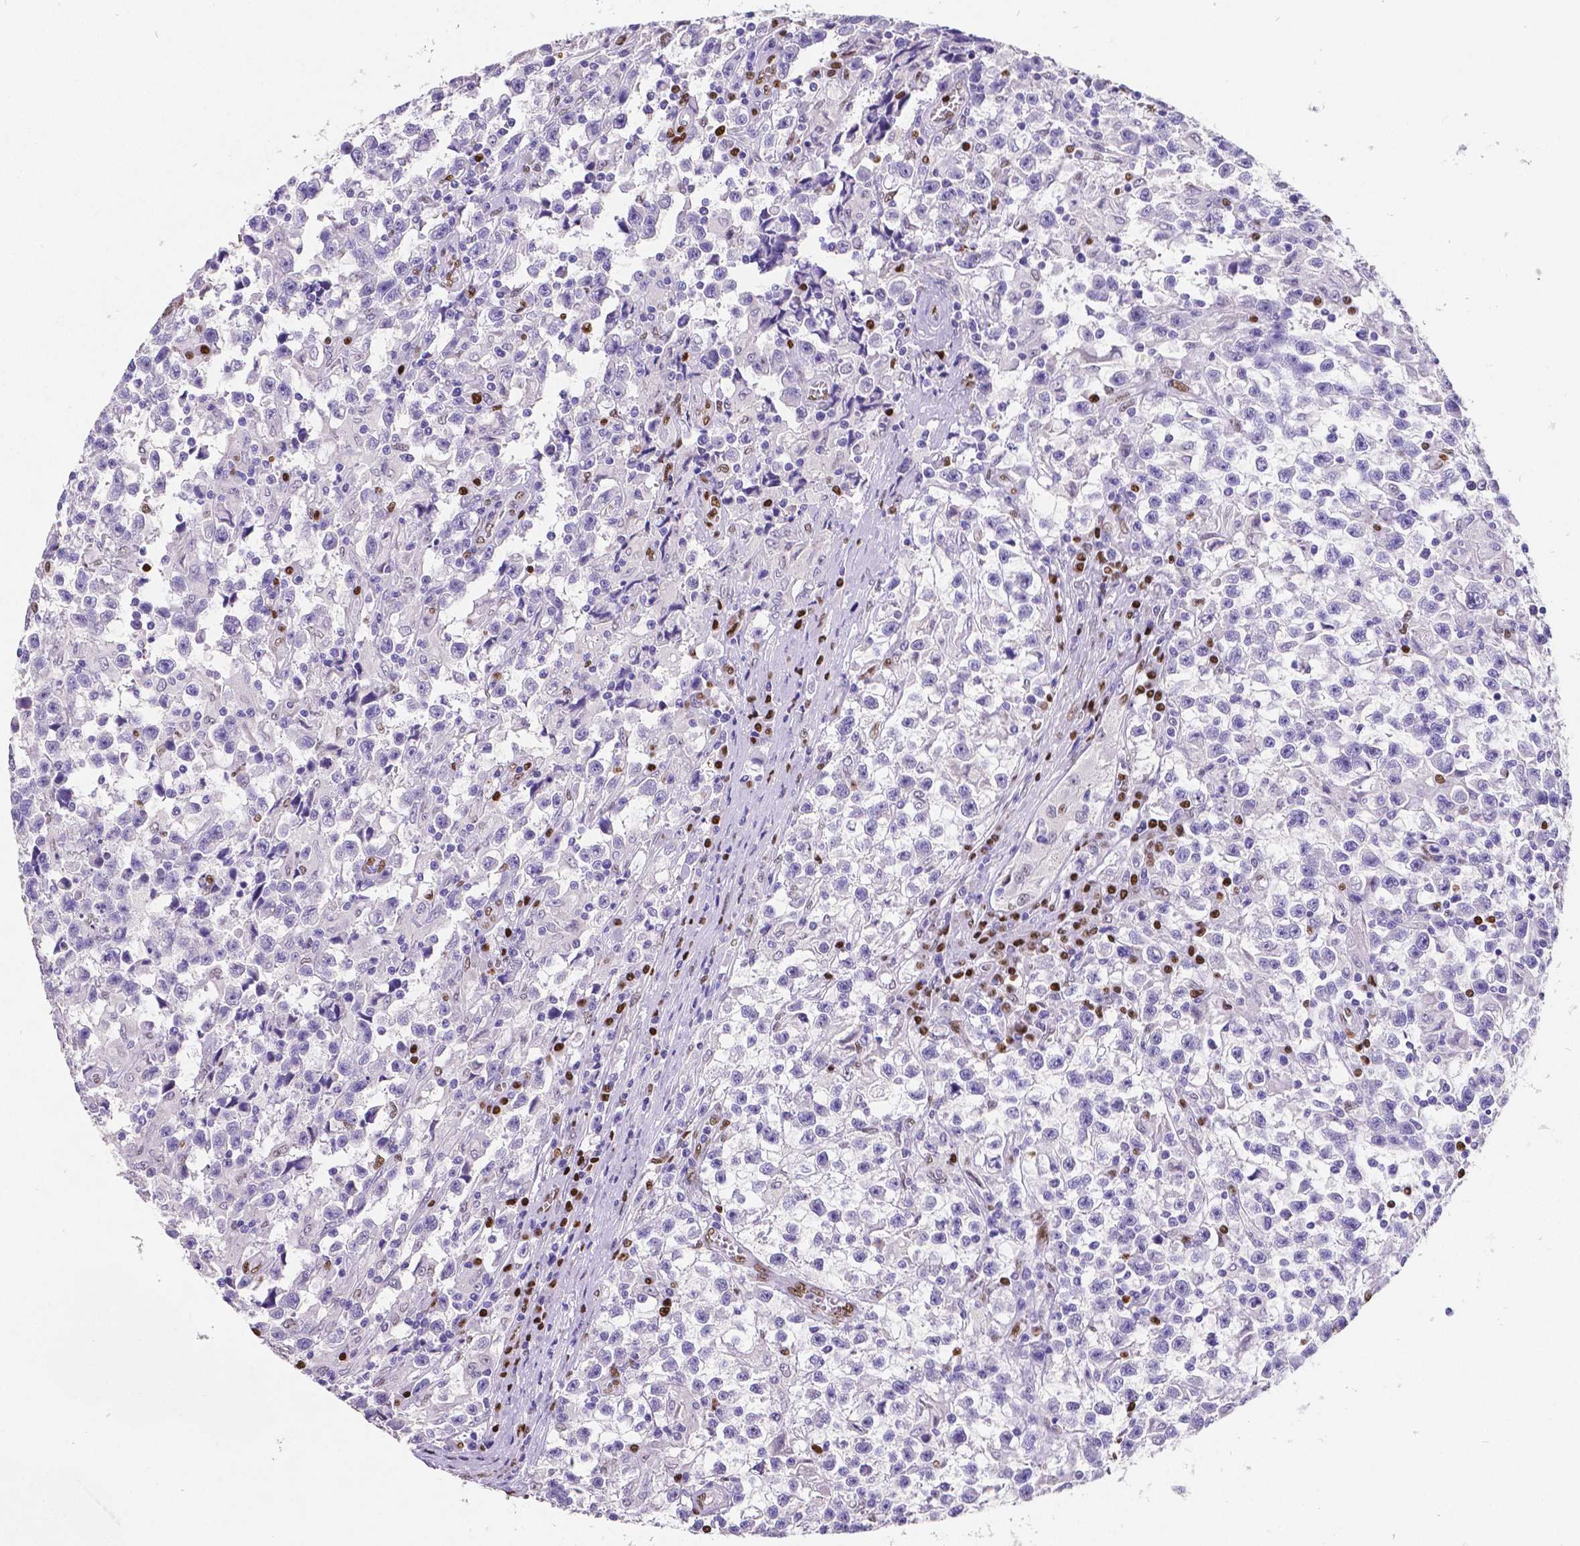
{"staining": {"intensity": "negative", "quantity": "none", "location": "none"}, "tissue": "testis cancer", "cell_type": "Tumor cells", "image_type": "cancer", "snomed": [{"axis": "morphology", "description": "Seminoma, NOS"}, {"axis": "topography", "description": "Testis"}], "caption": "Tumor cells are negative for brown protein staining in testis cancer. The staining is performed using DAB (3,3'-diaminobenzidine) brown chromogen with nuclei counter-stained in using hematoxylin.", "gene": "MEF2C", "patient": {"sex": "male", "age": 31}}